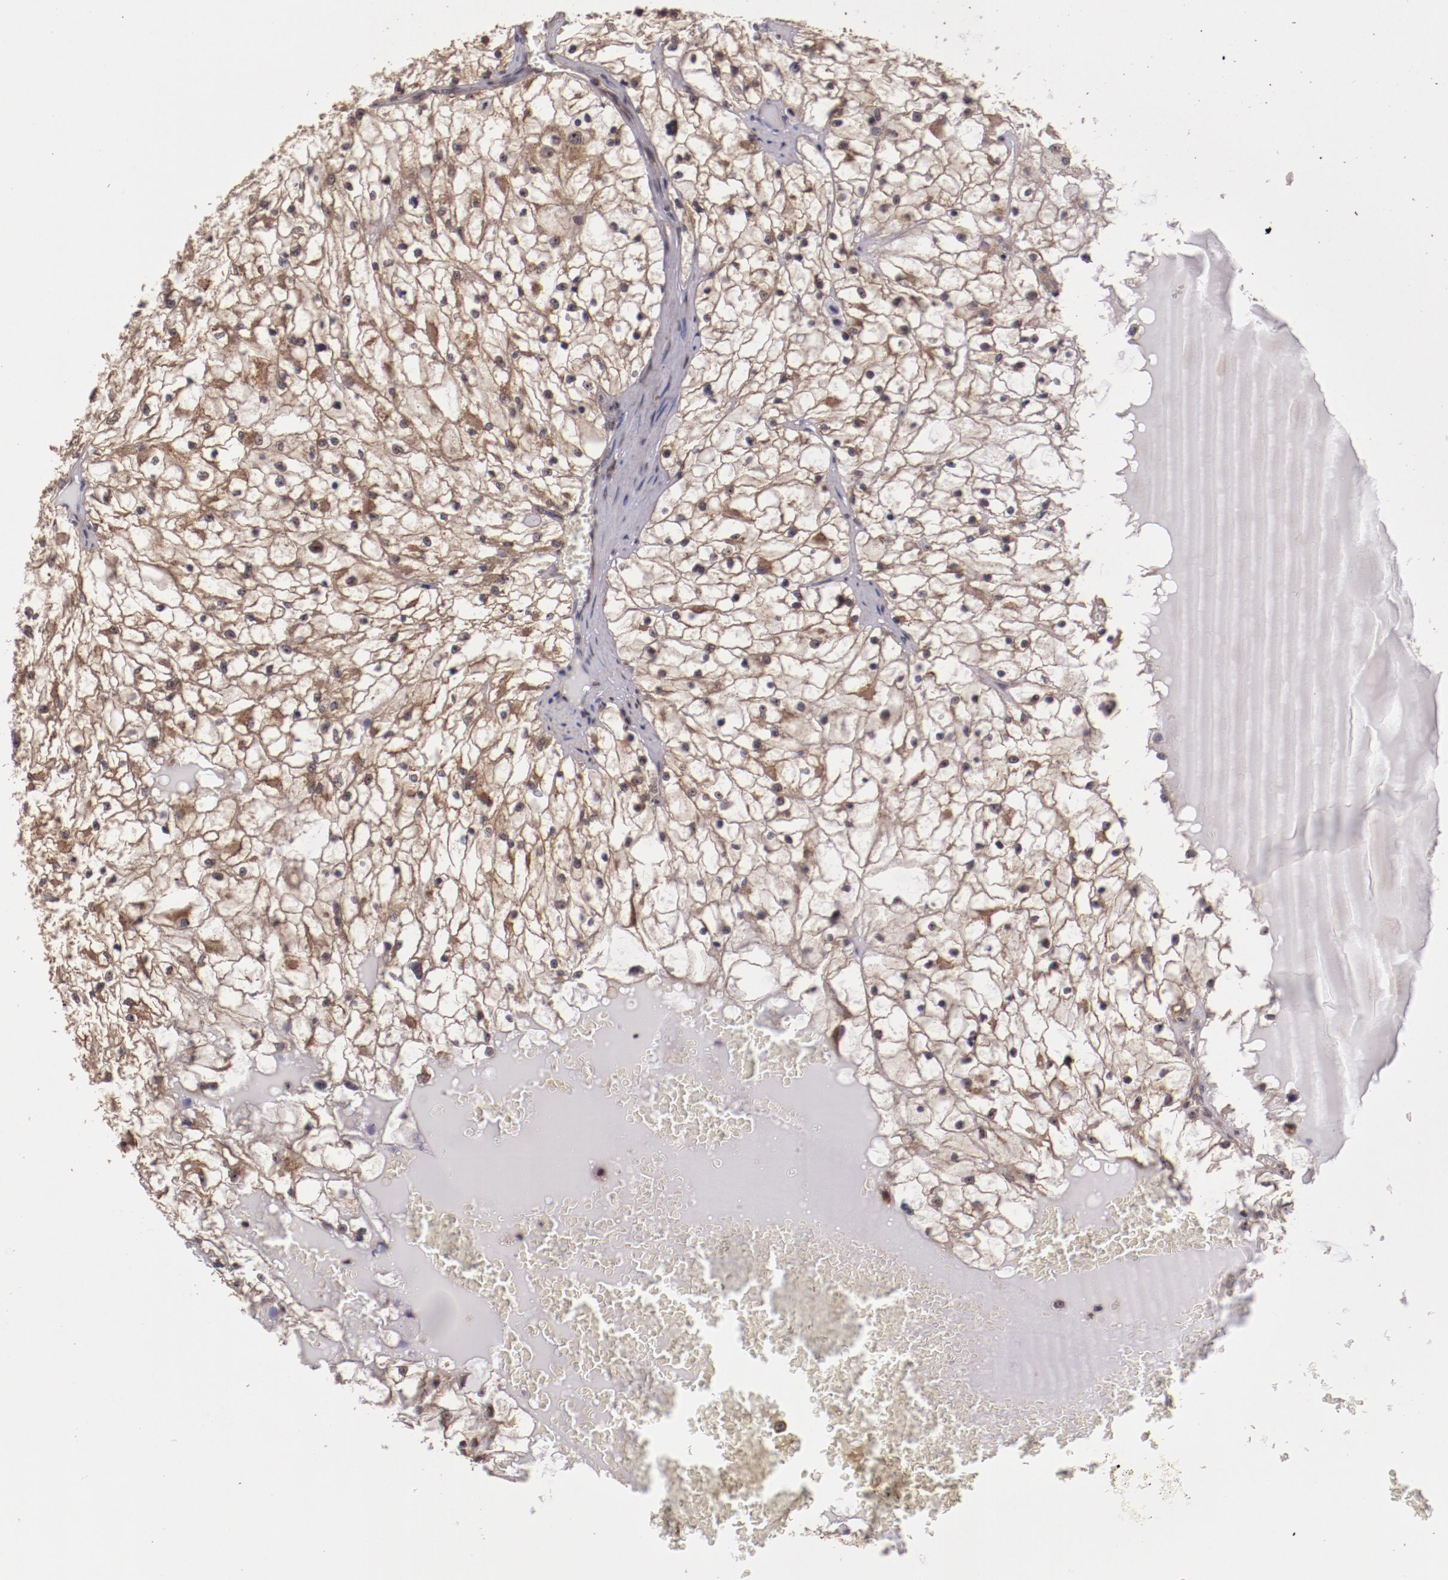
{"staining": {"intensity": "moderate", "quantity": "25%-75%", "location": "cytoplasmic/membranous"}, "tissue": "renal cancer", "cell_type": "Tumor cells", "image_type": "cancer", "snomed": [{"axis": "morphology", "description": "Adenocarcinoma, NOS"}, {"axis": "topography", "description": "Kidney"}], "caption": "An IHC micrograph of neoplastic tissue is shown. Protein staining in brown shows moderate cytoplasmic/membranous positivity in renal adenocarcinoma within tumor cells.", "gene": "CECR2", "patient": {"sex": "male", "age": 61}}